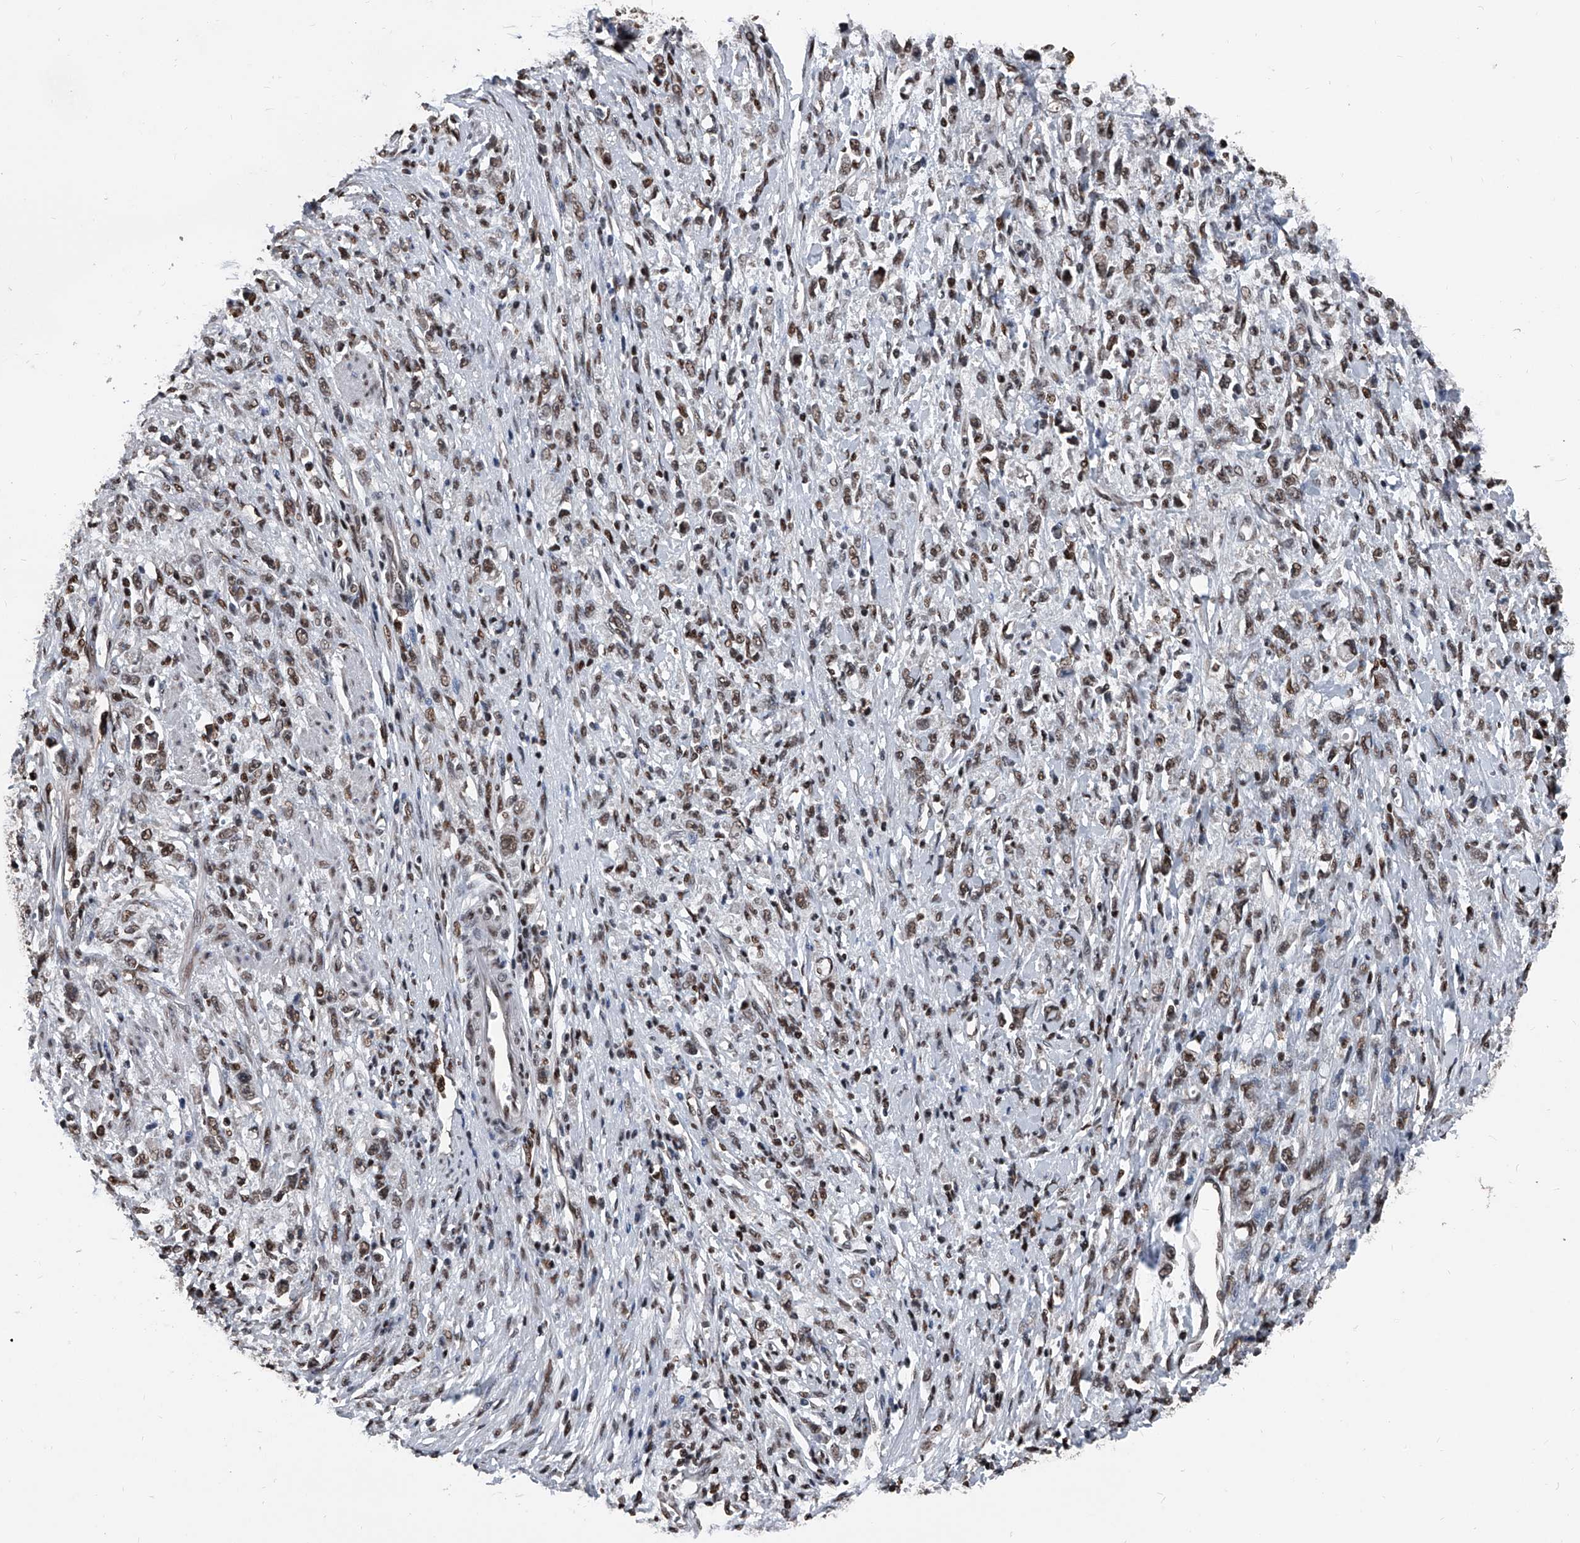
{"staining": {"intensity": "weak", "quantity": ">75%", "location": "nuclear"}, "tissue": "stomach cancer", "cell_type": "Tumor cells", "image_type": "cancer", "snomed": [{"axis": "morphology", "description": "Adenocarcinoma, NOS"}, {"axis": "topography", "description": "Stomach"}], "caption": "Immunohistochemical staining of stomach cancer (adenocarcinoma) displays low levels of weak nuclear positivity in about >75% of tumor cells. (brown staining indicates protein expression, while blue staining denotes nuclei).", "gene": "FKBP5", "patient": {"sex": "female", "age": 59}}